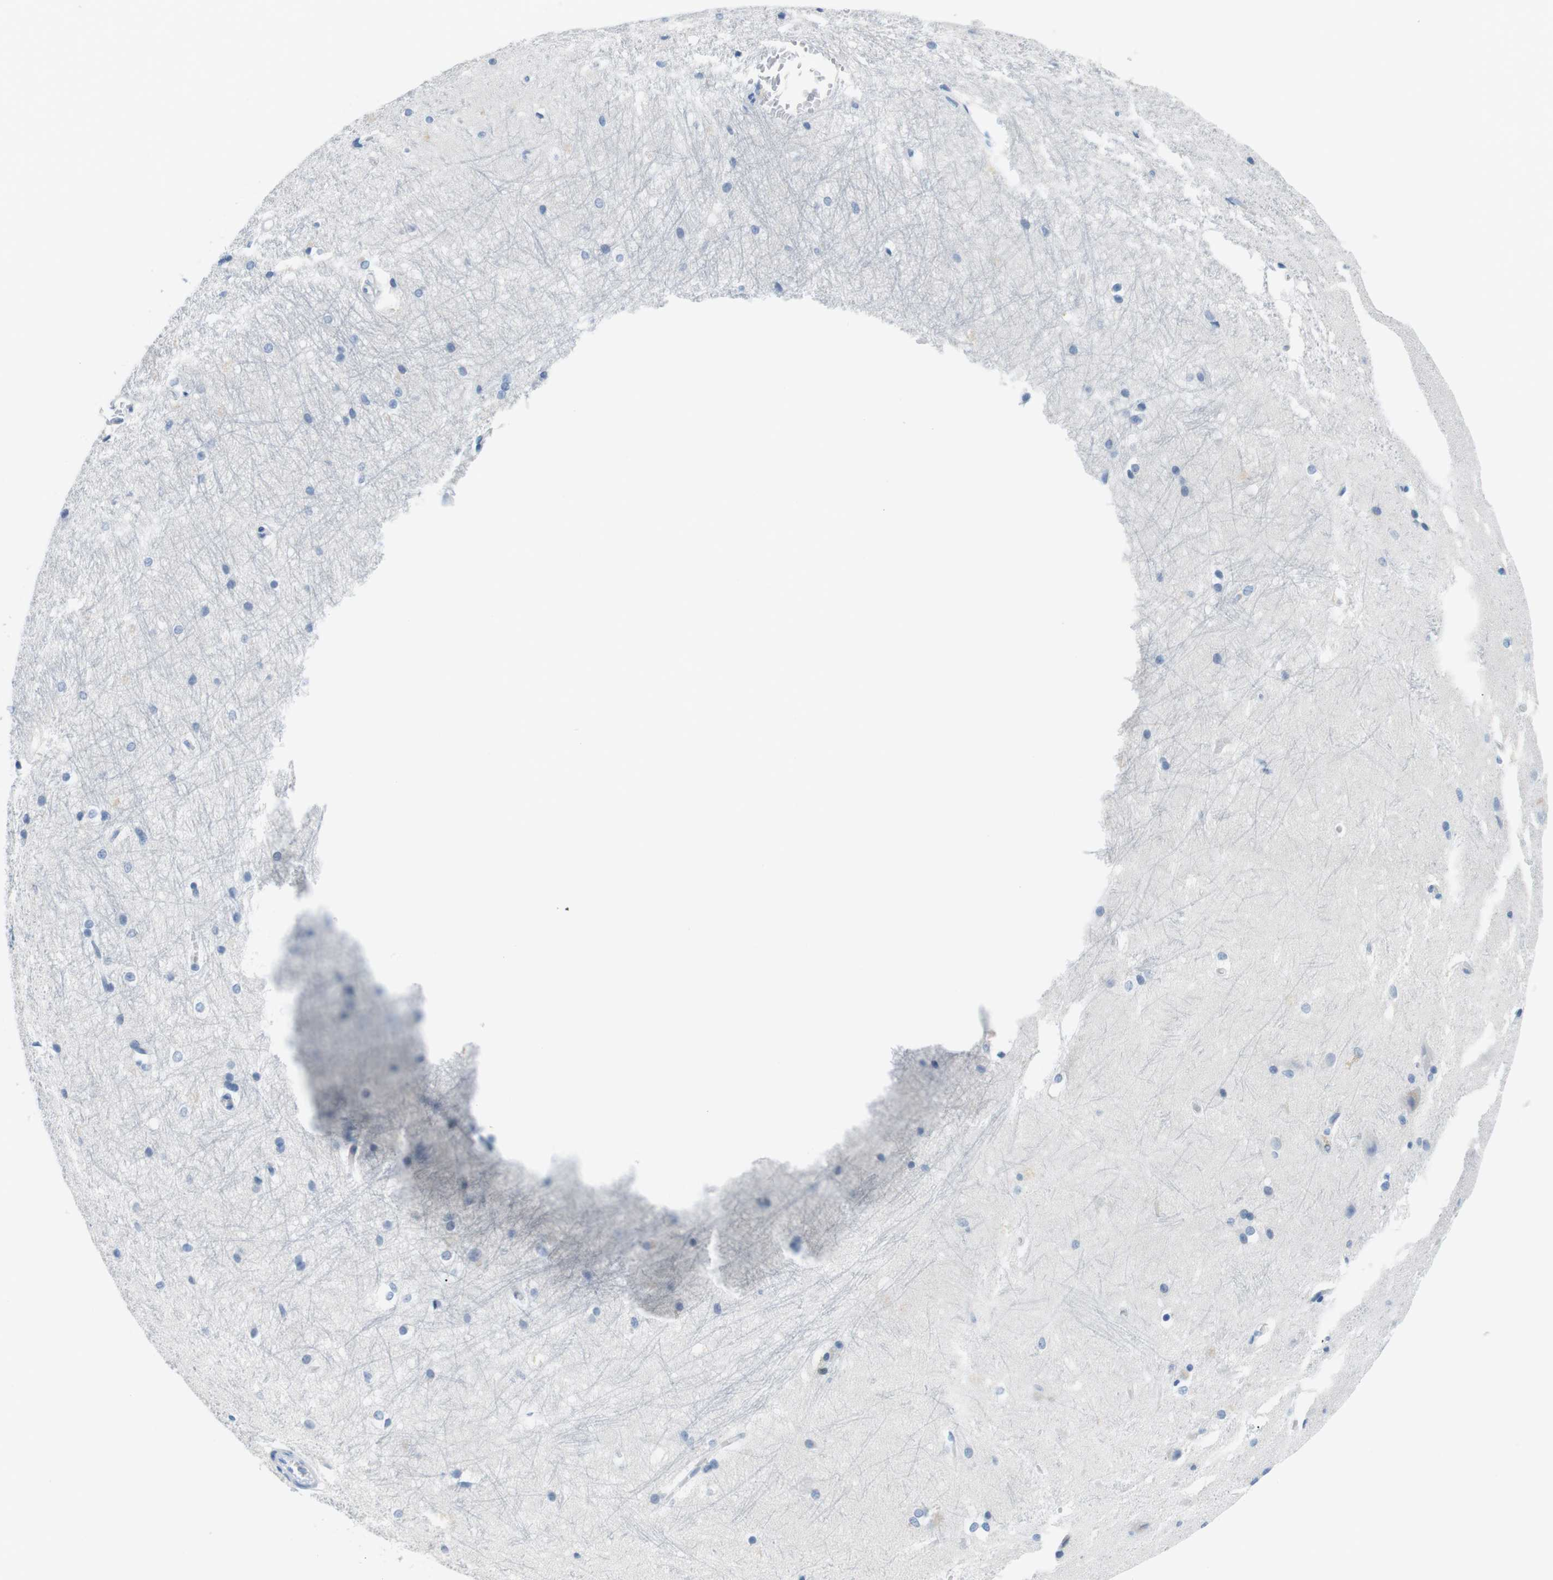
{"staining": {"intensity": "negative", "quantity": "none", "location": "none"}, "tissue": "hippocampus", "cell_type": "Glial cells", "image_type": "normal", "snomed": [{"axis": "morphology", "description": "Normal tissue, NOS"}, {"axis": "topography", "description": "Hippocampus"}], "caption": "A high-resolution histopathology image shows immunohistochemistry staining of benign hippocampus, which demonstrates no significant staining in glial cells. The staining is performed using DAB (3,3'-diaminobenzidine) brown chromogen with nuclei counter-stained in using hematoxylin.", "gene": "TNFRSF4", "patient": {"sex": "female", "age": 19}}